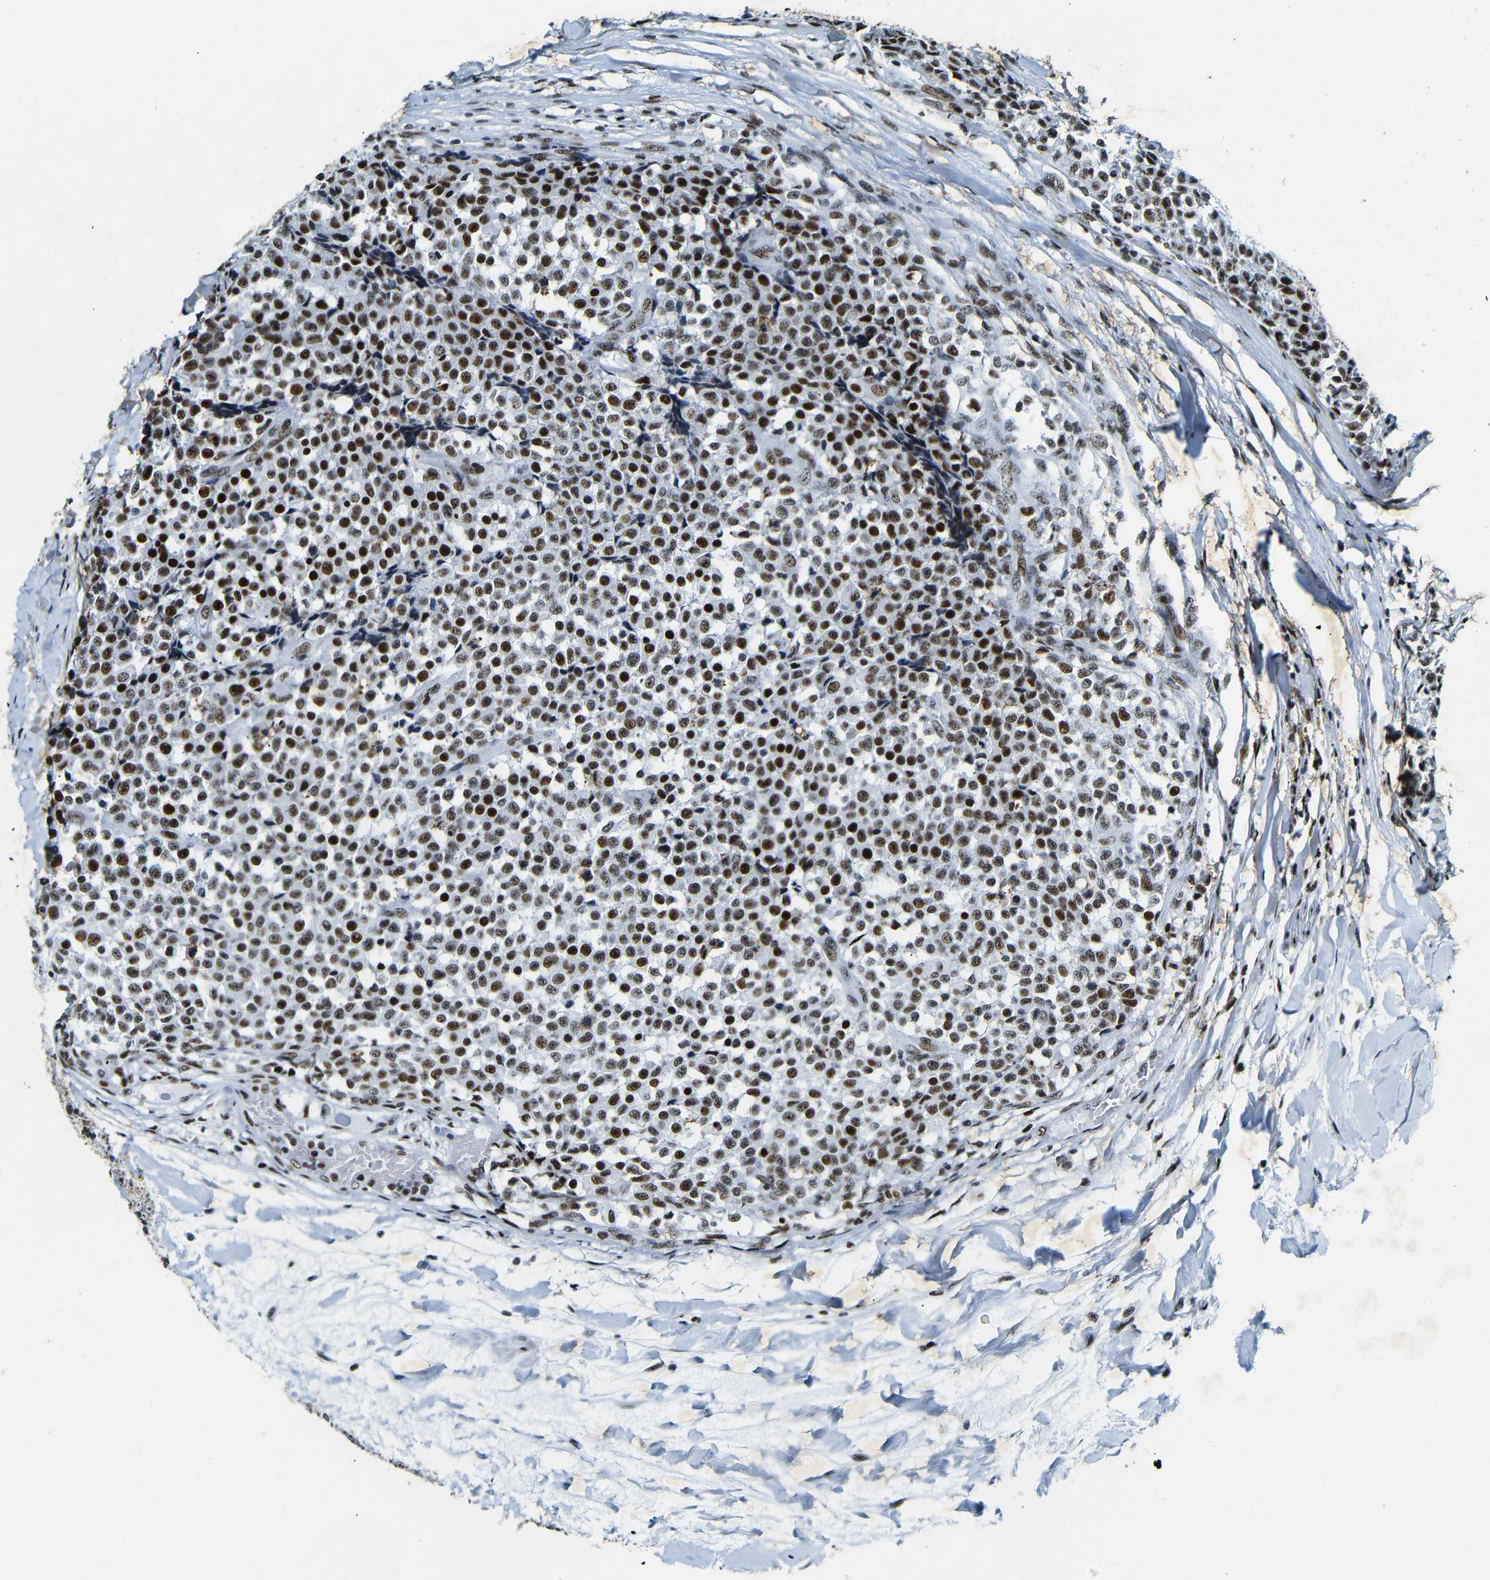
{"staining": {"intensity": "strong", "quantity": ">75%", "location": "nuclear"}, "tissue": "testis cancer", "cell_type": "Tumor cells", "image_type": "cancer", "snomed": [{"axis": "morphology", "description": "Seminoma, NOS"}, {"axis": "topography", "description": "Testis"}], "caption": "Tumor cells demonstrate high levels of strong nuclear positivity in about >75% of cells in testis seminoma. Using DAB (3,3'-diaminobenzidine) (brown) and hematoxylin (blue) stains, captured at high magnification using brightfield microscopy.", "gene": "SRSF1", "patient": {"sex": "male", "age": 59}}